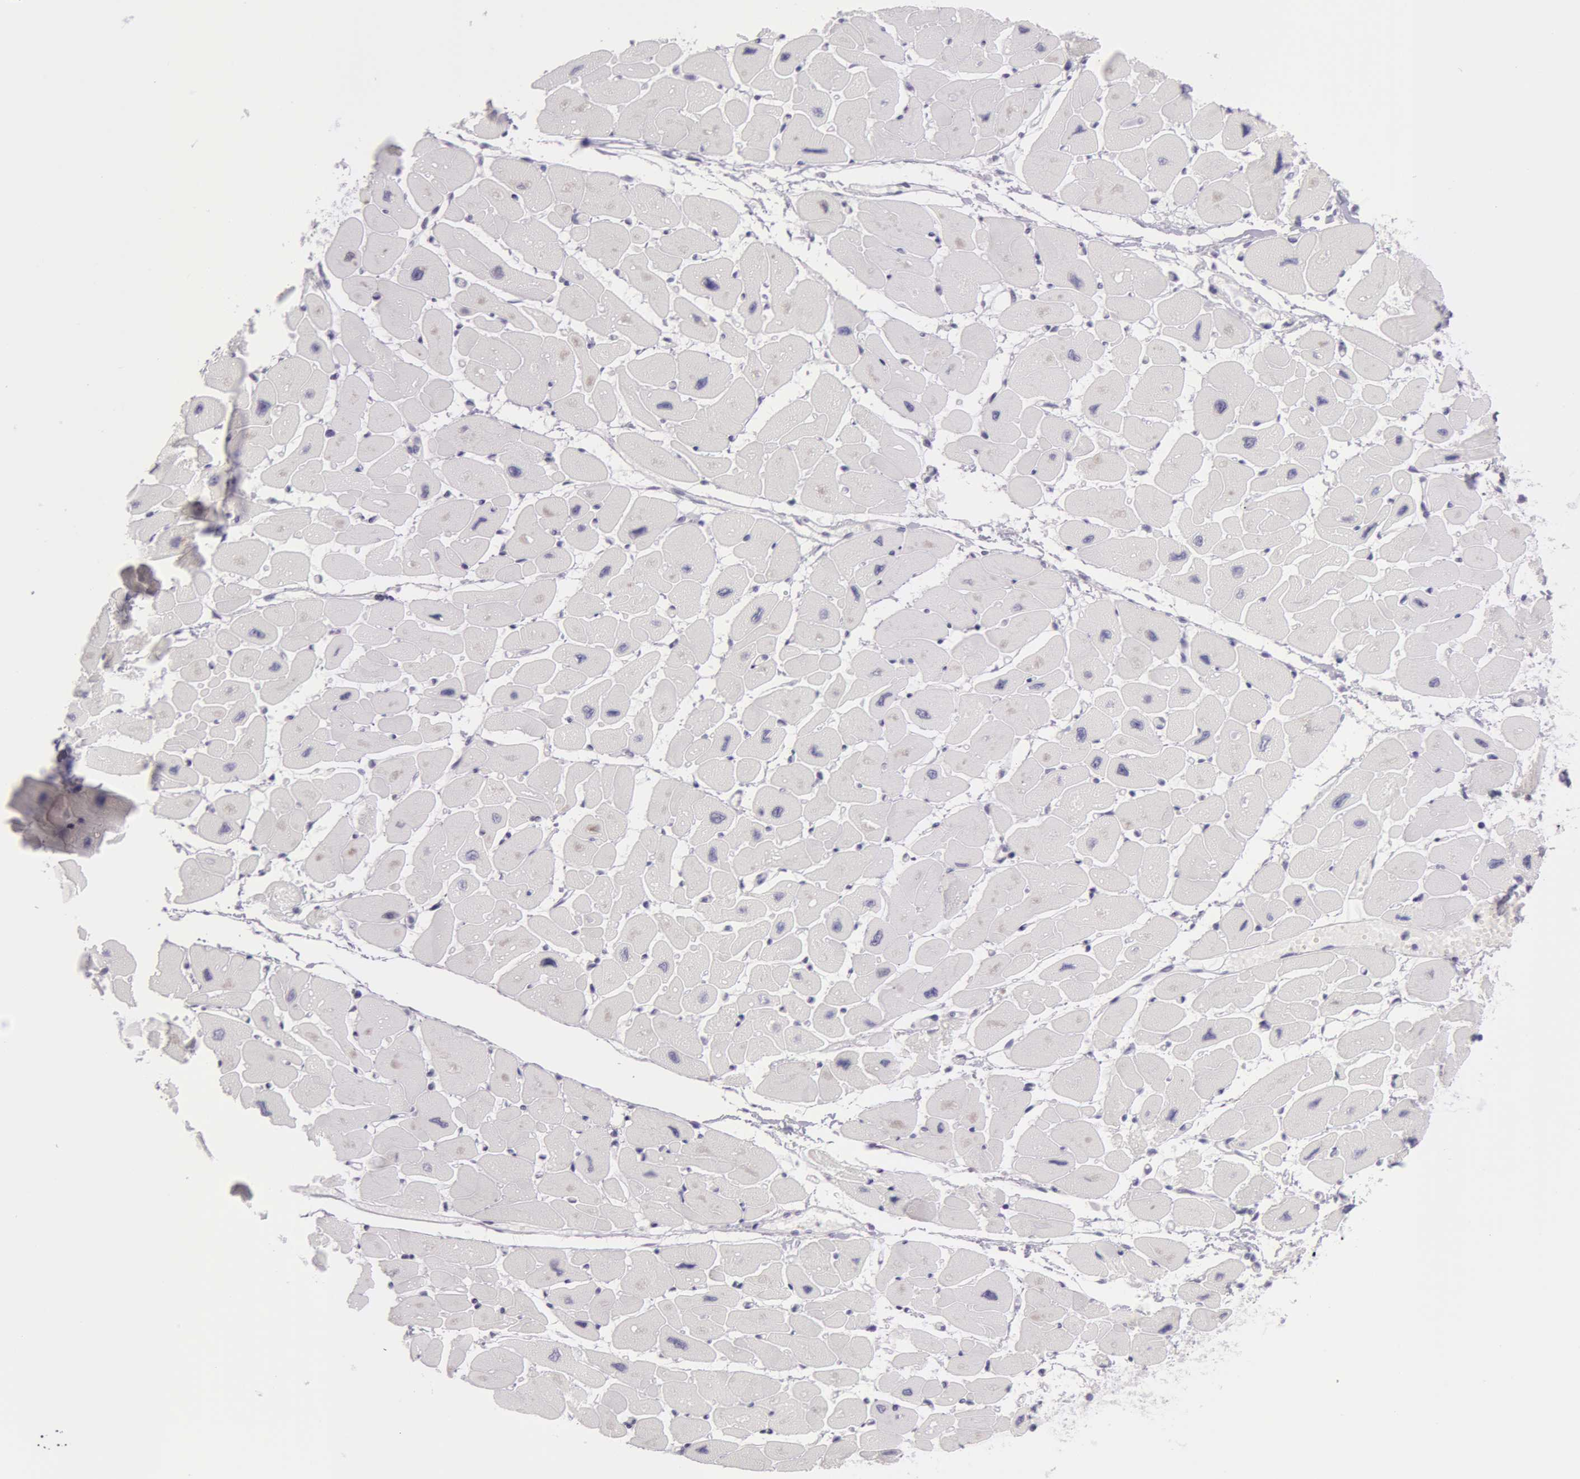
{"staining": {"intensity": "negative", "quantity": "none", "location": "none"}, "tissue": "heart muscle", "cell_type": "Cardiomyocytes", "image_type": "normal", "snomed": [{"axis": "morphology", "description": "Normal tissue, NOS"}, {"axis": "topography", "description": "Heart"}], "caption": "Micrograph shows no significant protein staining in cardiomyocytes of normal heart muscle.", "gene": "AMACR", "patient": {"sex": "female", "age": 54}}